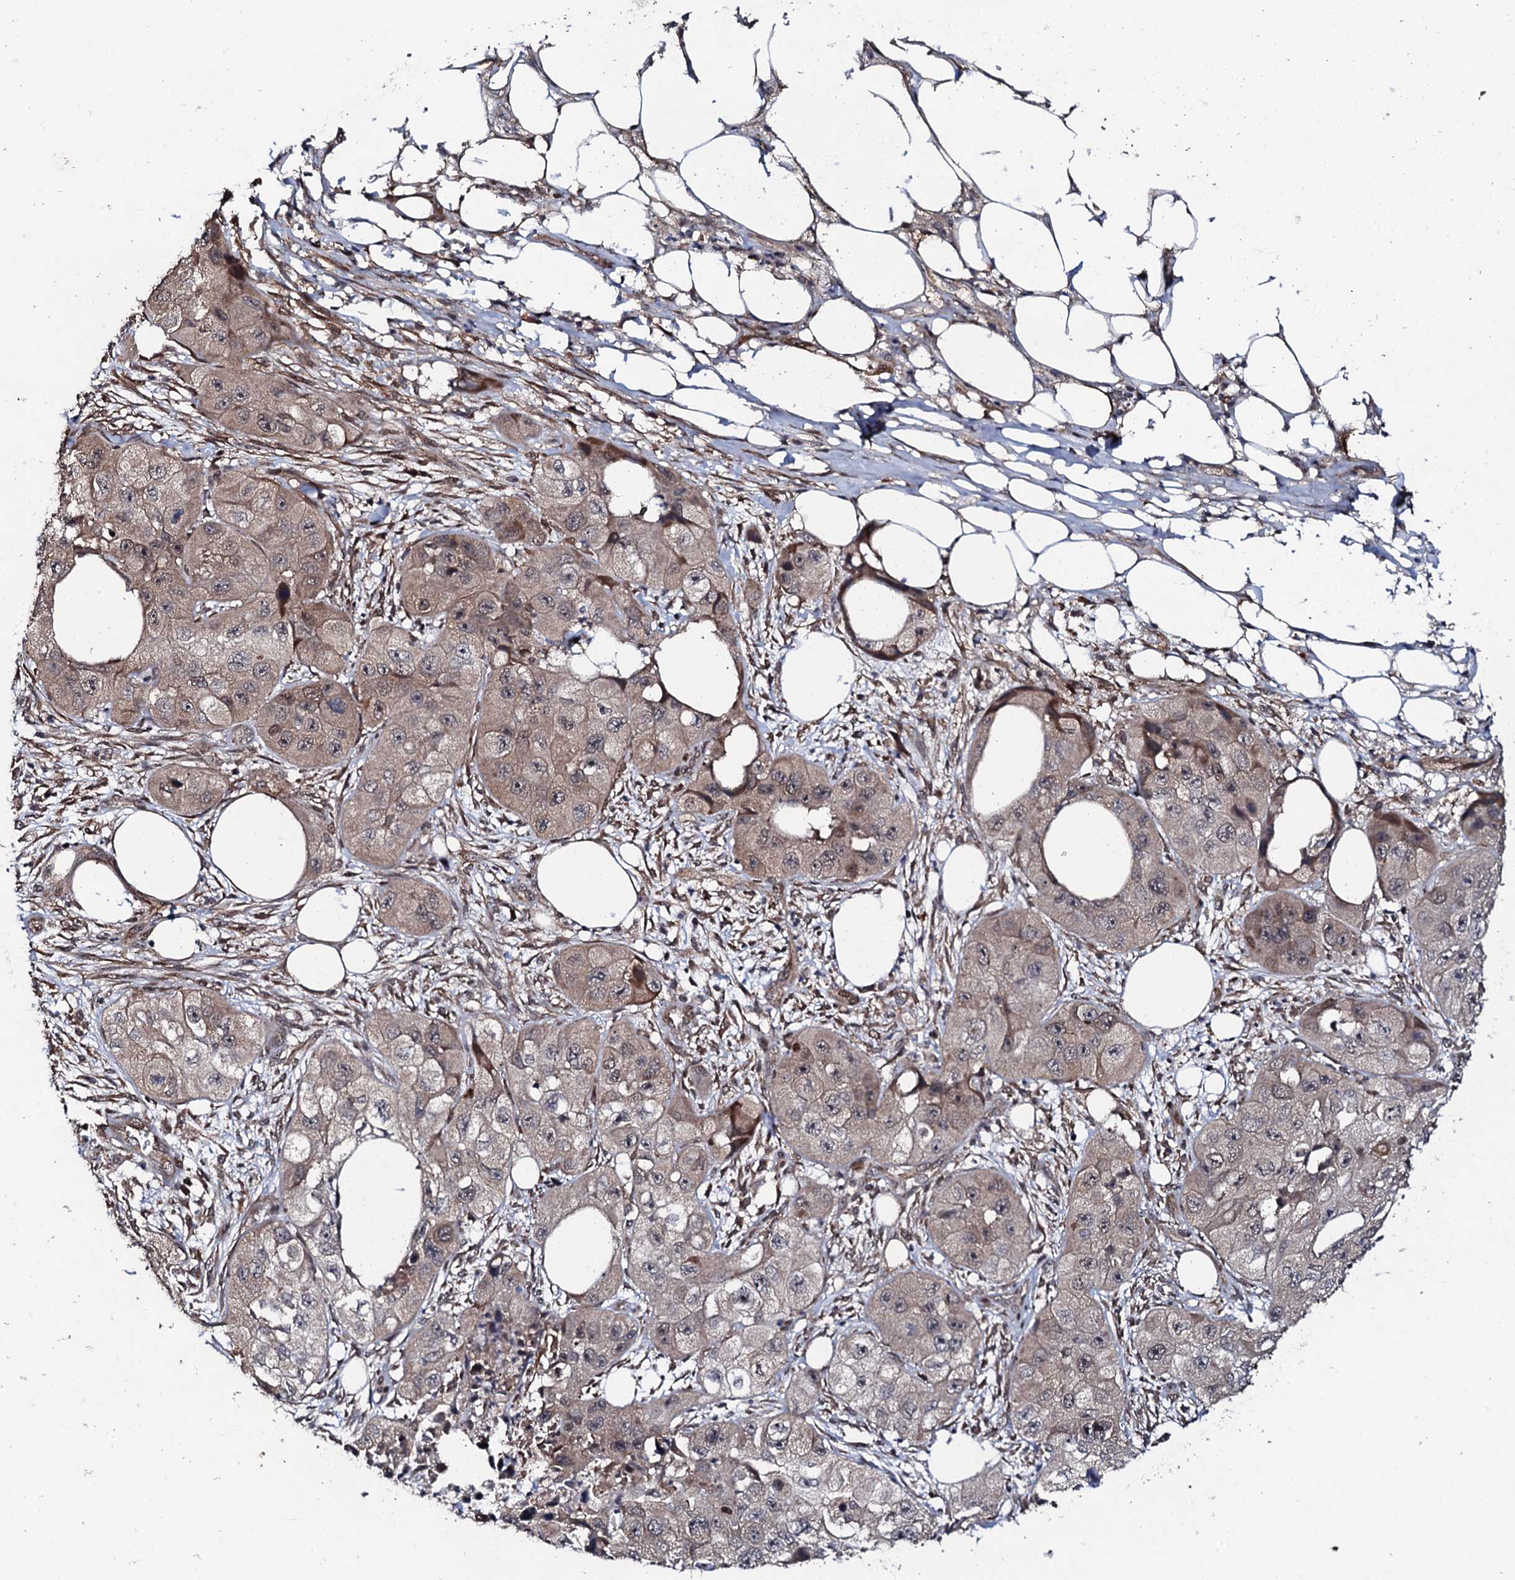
{"staining": {"intensity": "weak", "quantity": "25%-75%", "location": "cytoplasmic/membranous"}, "tissue": "skin cancer", "cell_type": "Tumor cells", "image_type": "cancer", "snomed": [{"axis": "morphology", "description": "Squamous cell carcinoma, NOS"}, {"axis": "topography", "description": "Skin"}, {"axis": "topography", "description": "Subcutis"}], "caption": "Protein expression by immunohistochemistry shows weak cytoplasmic/membranous positivity in approximately 25%-75% of tumor cells in skin squamous cell carcinoma. (DAB = brown stain, brightfield microscopy at high magnification).", "gene": "FAM111A", "patient": {"sex": "male", "age": 73}}